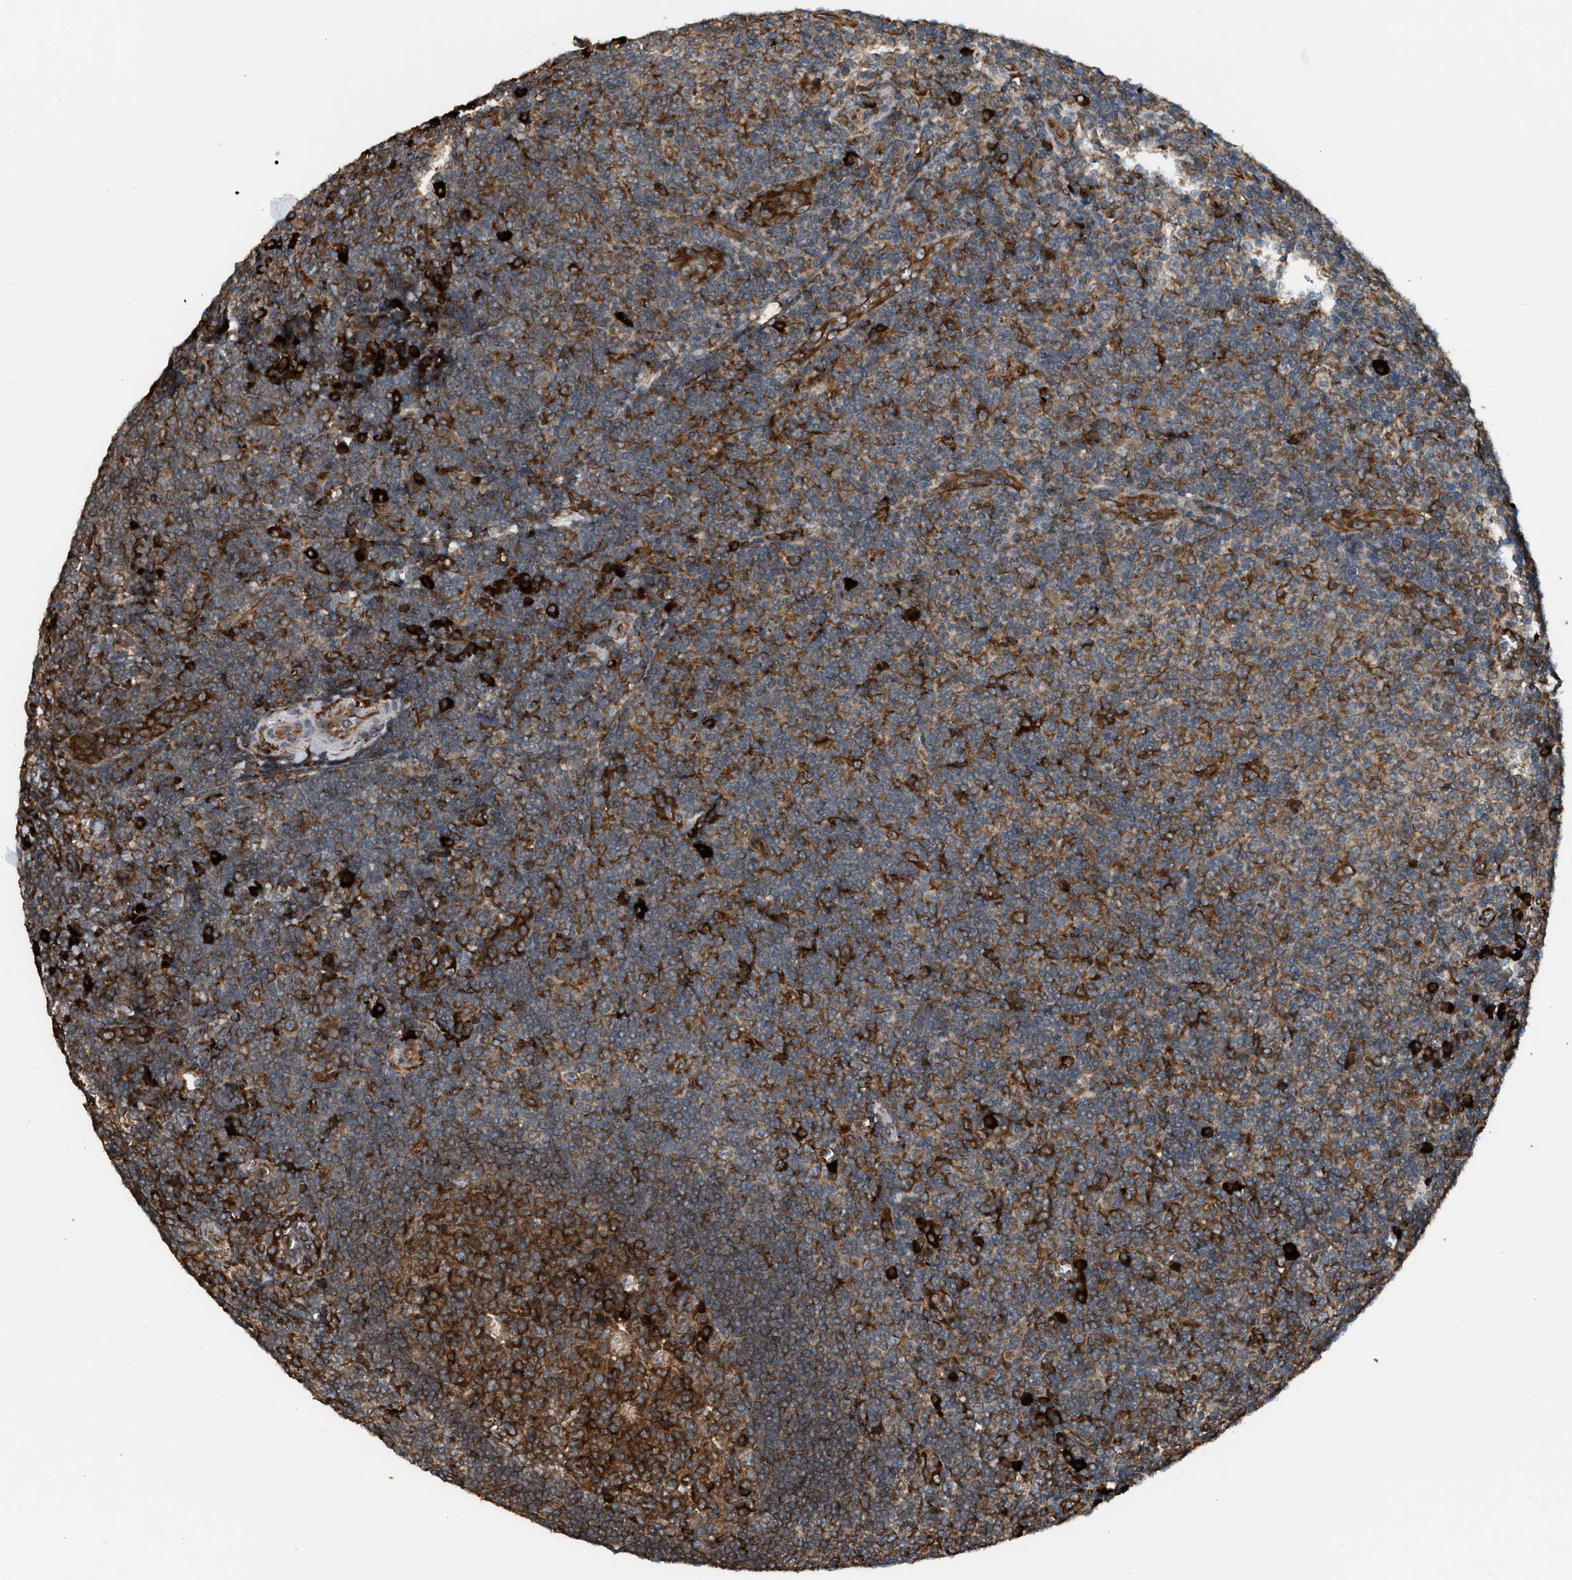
{"staining": {"intensity": "strong", "quantity": ">75%", "location": "cytoplasmic/membranous"}, "tissue": "tonsil", "cell_type": "Germinal center cells", "image_type": "normal", "snomed": [{"axis": "morphology", "description": "Normal tissue, NOS"}, {"axis": "topography", "description": "Tonsil"}], "caption": "Tonsil stained with immunohistochemistry (IHC) reveals strong cytoplasmic/membranous expression in about >75% of germinal center cells.", "gene": "BAIAP2L1", "patient": {"sex": "male", "age": 37}}